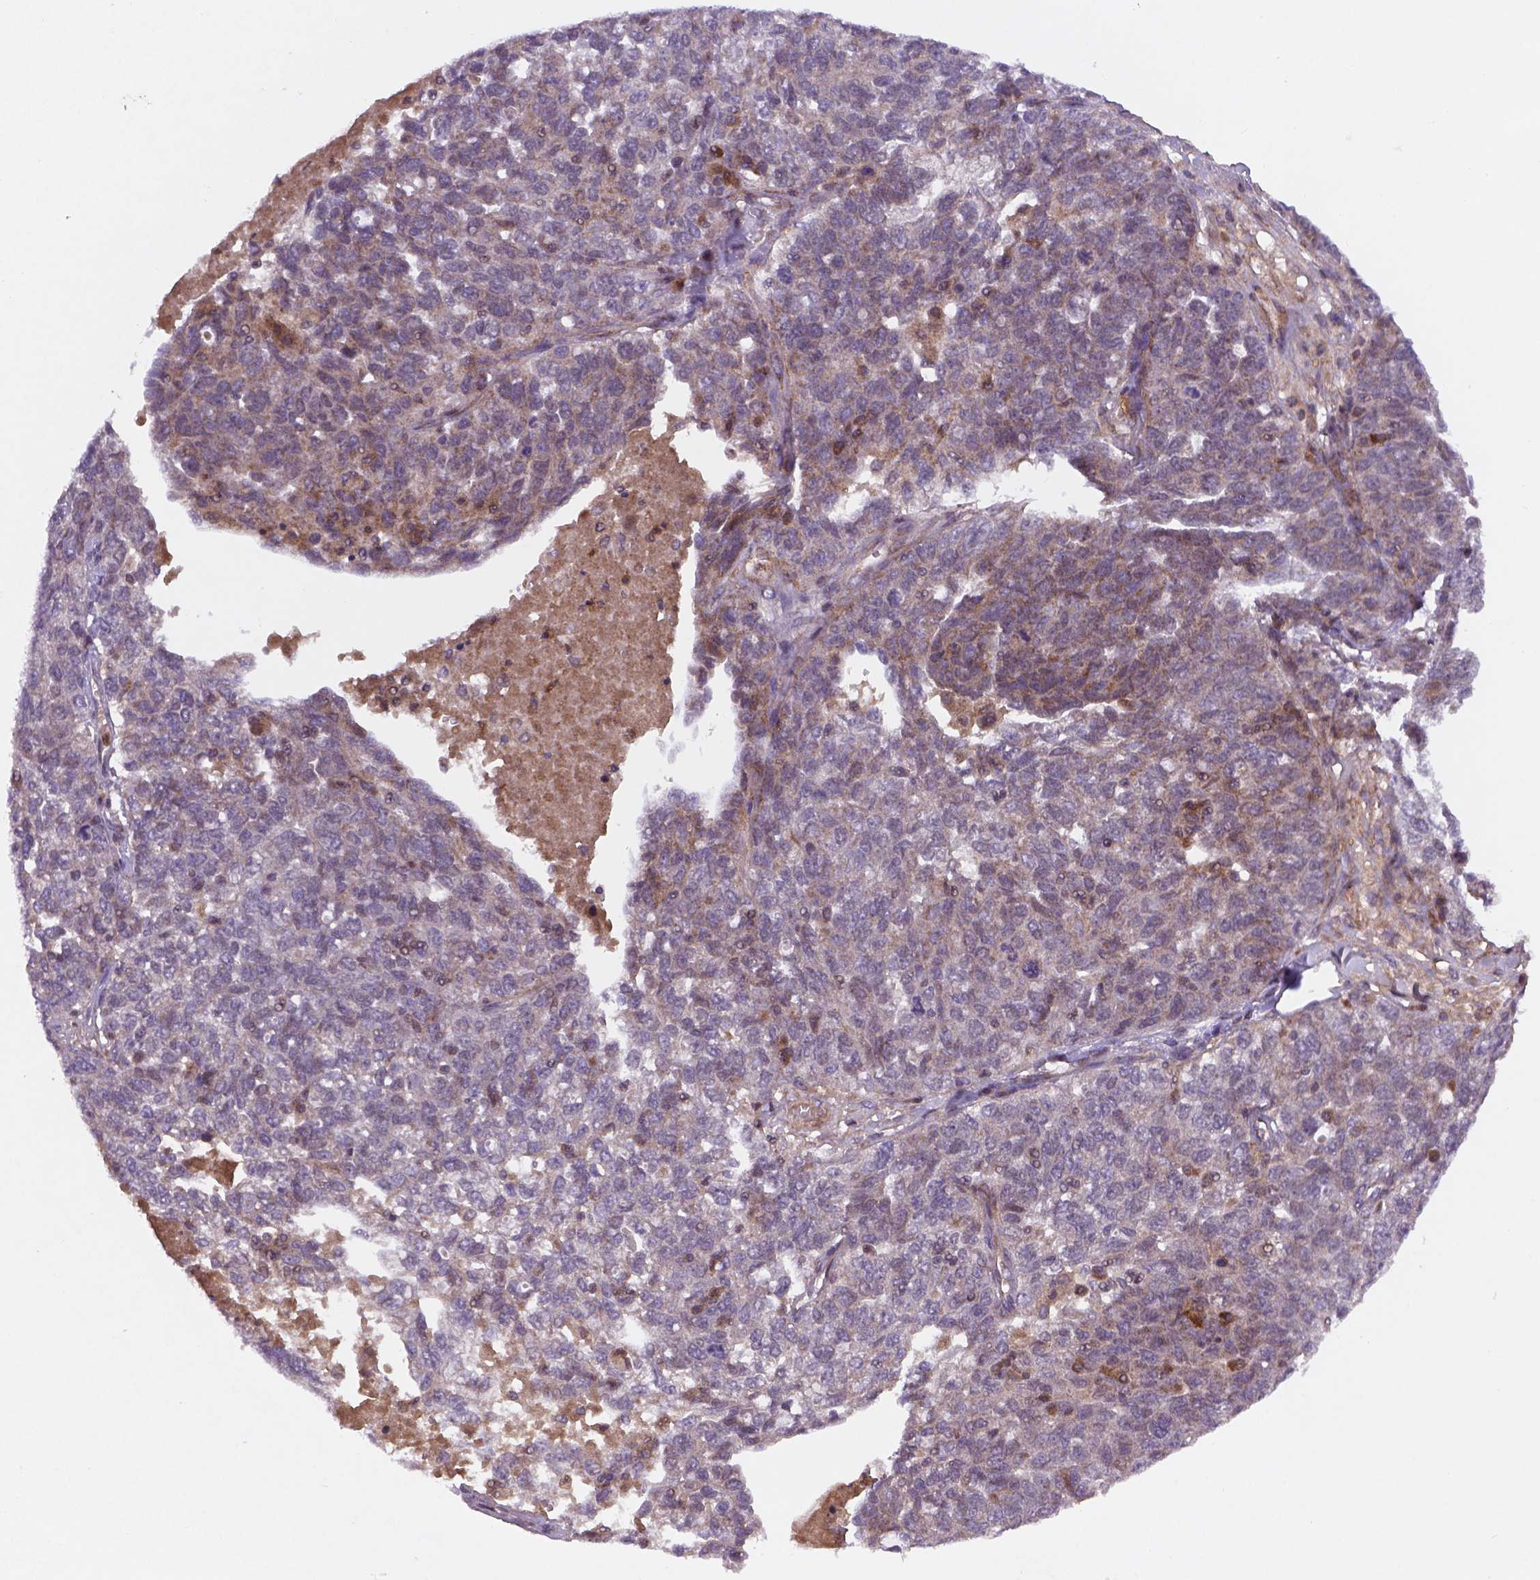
{"staining": {"intensity": "weak", "quantity": "<25%", "location": "cytoplasmic/membranous"}, "tissue": "ovarian cancer", "cell_type": "Tumor cells", "image_type": "cancer", "snomed": [{"axis": "morphology", "description": "Cystadenocarcinoma, serous, NOS"}, {"axis": "topography", "description": "Ovary"}], "caption": "This is an IHC histopathology image of ovarian serous cystadenocarcinoma. There is no staining in tumor cells.", "gene": "NIPAL2", "patient": {"sex": "female", "age": 71}}